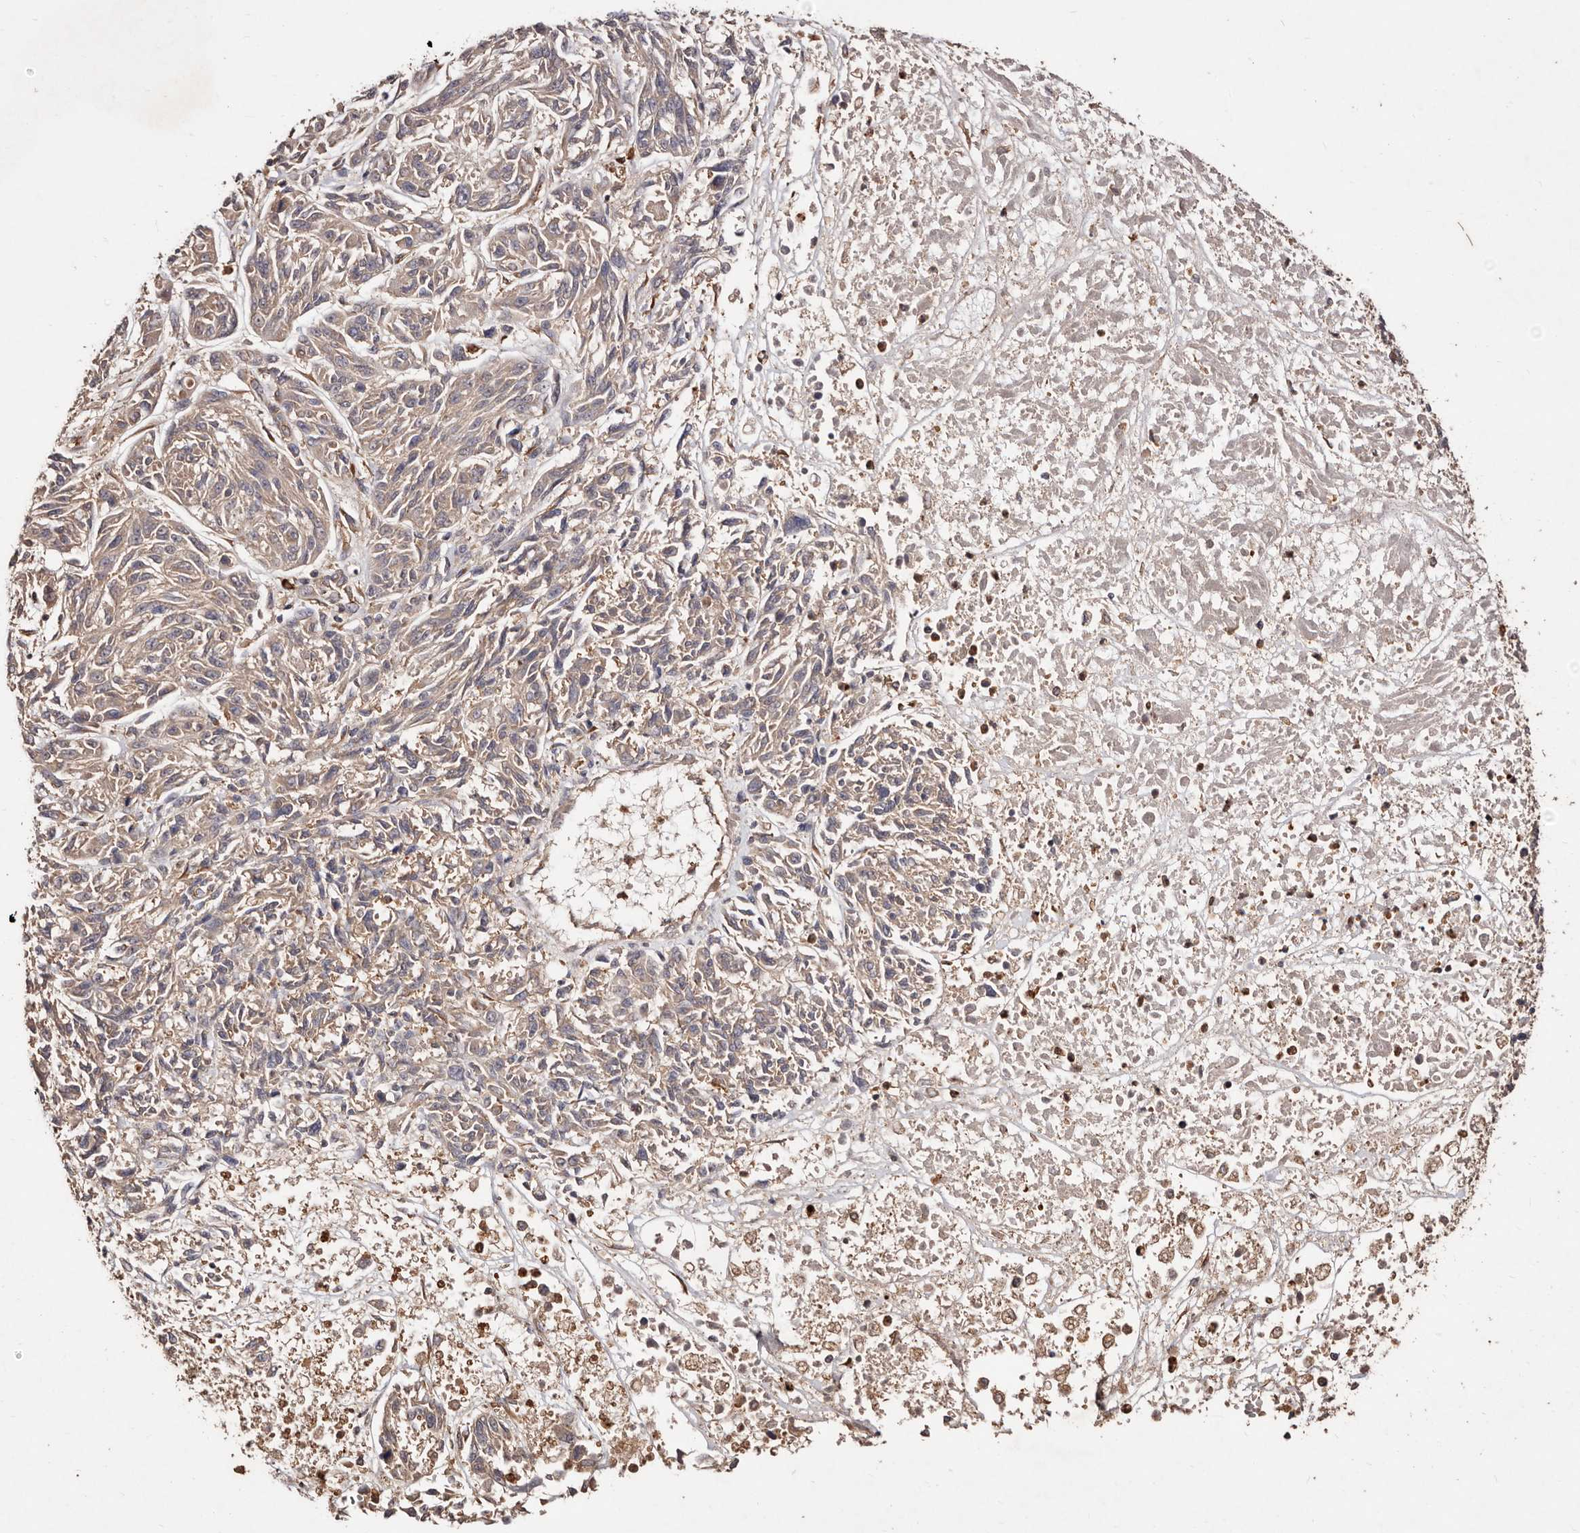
{"staining": {"intensity": "weak", "quantity": "25%-75%", "location": "cytoplasmic/membranous"}, "tissue": "melanoma", "cell_type": "Tumor cells", "image_type": "cancer", "snomed": [{"axis": "morphology", "description": "Malignant melanoma, NOS"}, {"axis": "topography", "description": "Skin"}], "caption": "Malignant melanoma stained for a protein displays weak cytoplasmic/membranous positivity in tumor cells. Immunohistochemistry (ihc) stains the protein in brown and the nuclei are stained blue.", "gene": "CCL14", "patient": {"sex": "male", "age": 53}}